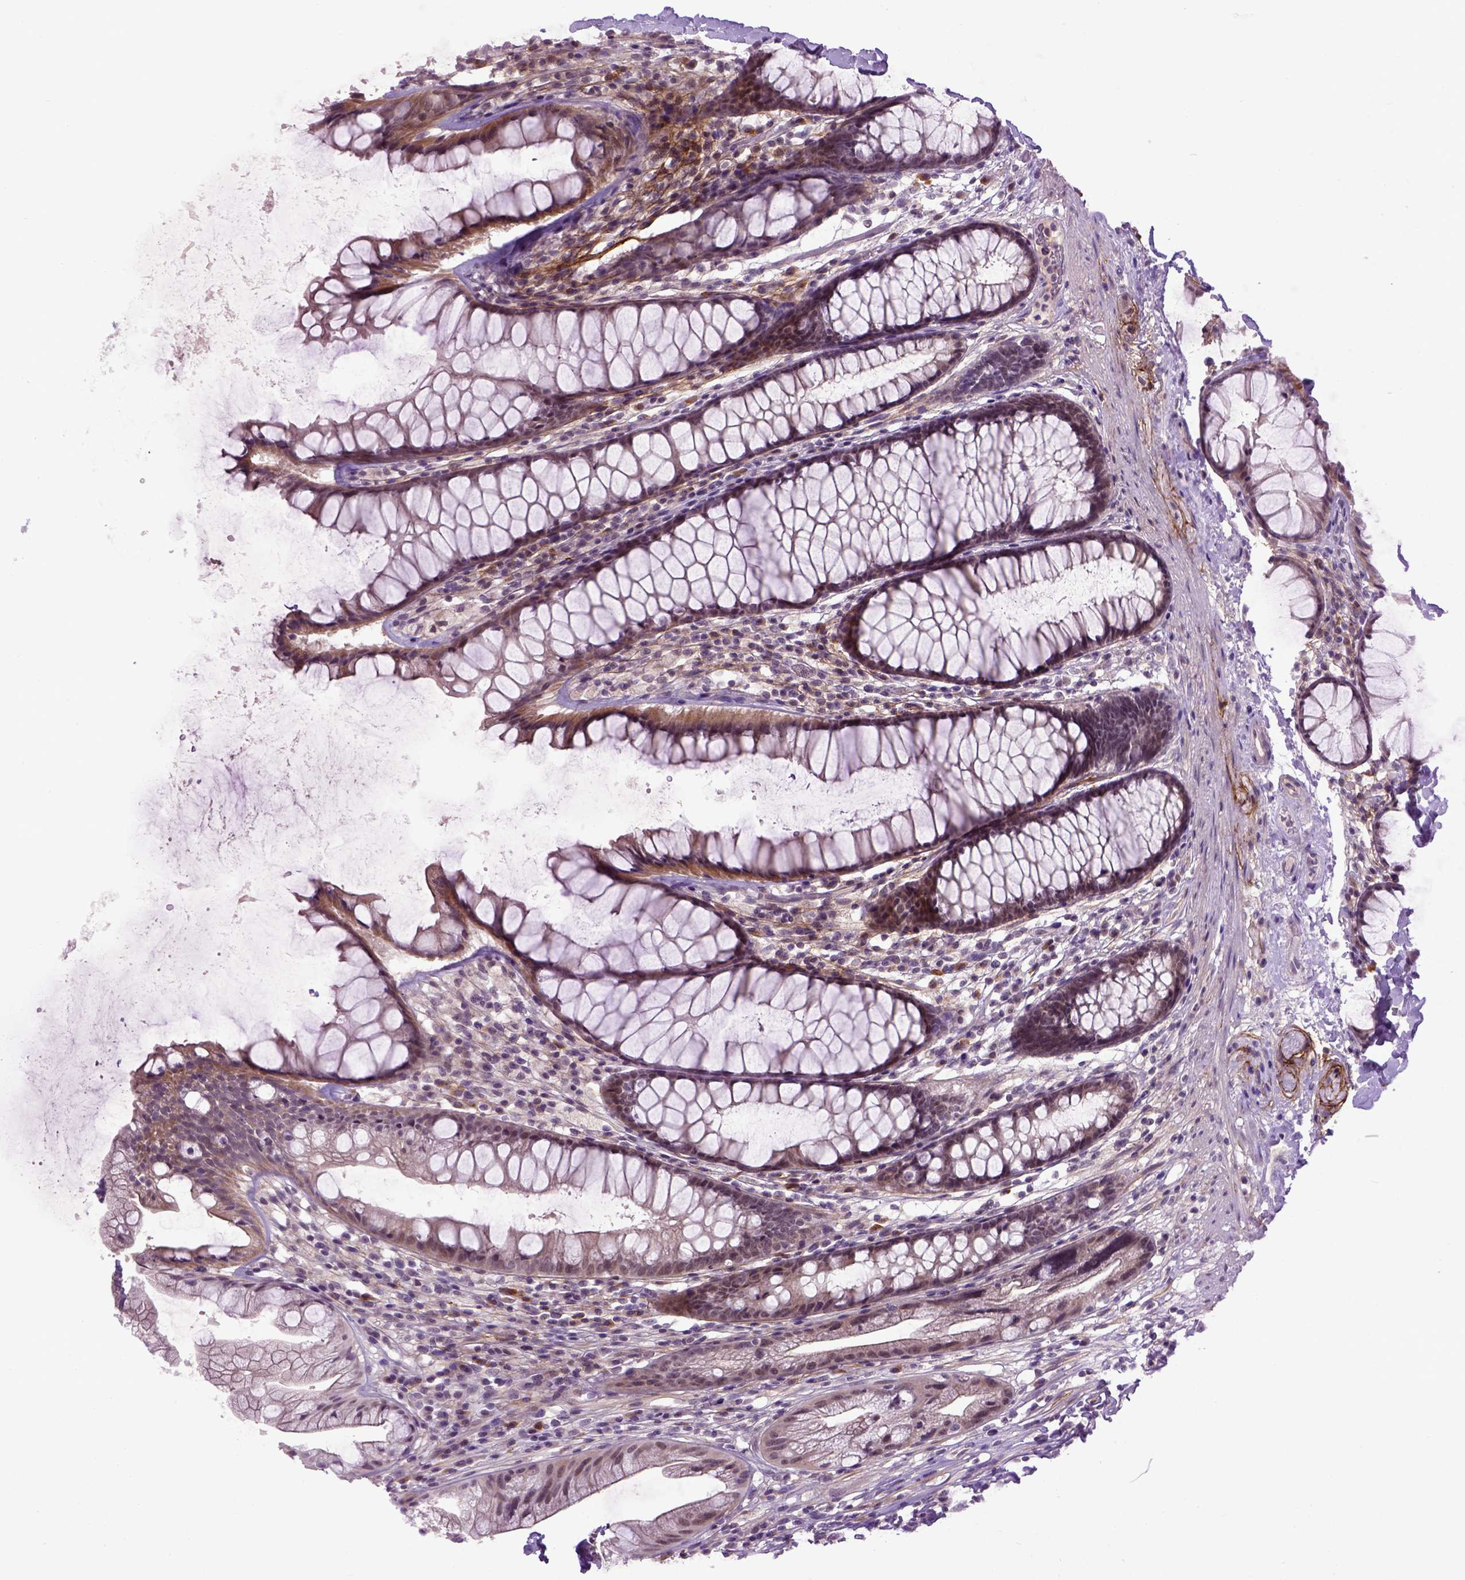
{"staining": {"intensity": "moderate", "quantity": ">75%", "location": "cytoplasmic/membranous"}, "tissue": "rectum", "cell_type": "Glandular cells", "image_type": "normal", "snomed": [{"axis": "morphology", "description": "Normal tissue, NOS"}, {"axis": "topography", "description": "Rectum"}], "caption": "Protein staining shows moderate cytoplasmic/membranous staining in approximately >75% of glandular cells in normal rectum. The staining was performed using DAB (3,3'-diaminobenzidine) to visualize the protein expression in brown, while the nuclei were stained in blue with hematoxylin (Magnification: 20x).", "gene": "EMILIN3", "patient": {"sex": "male", "age": 72}}